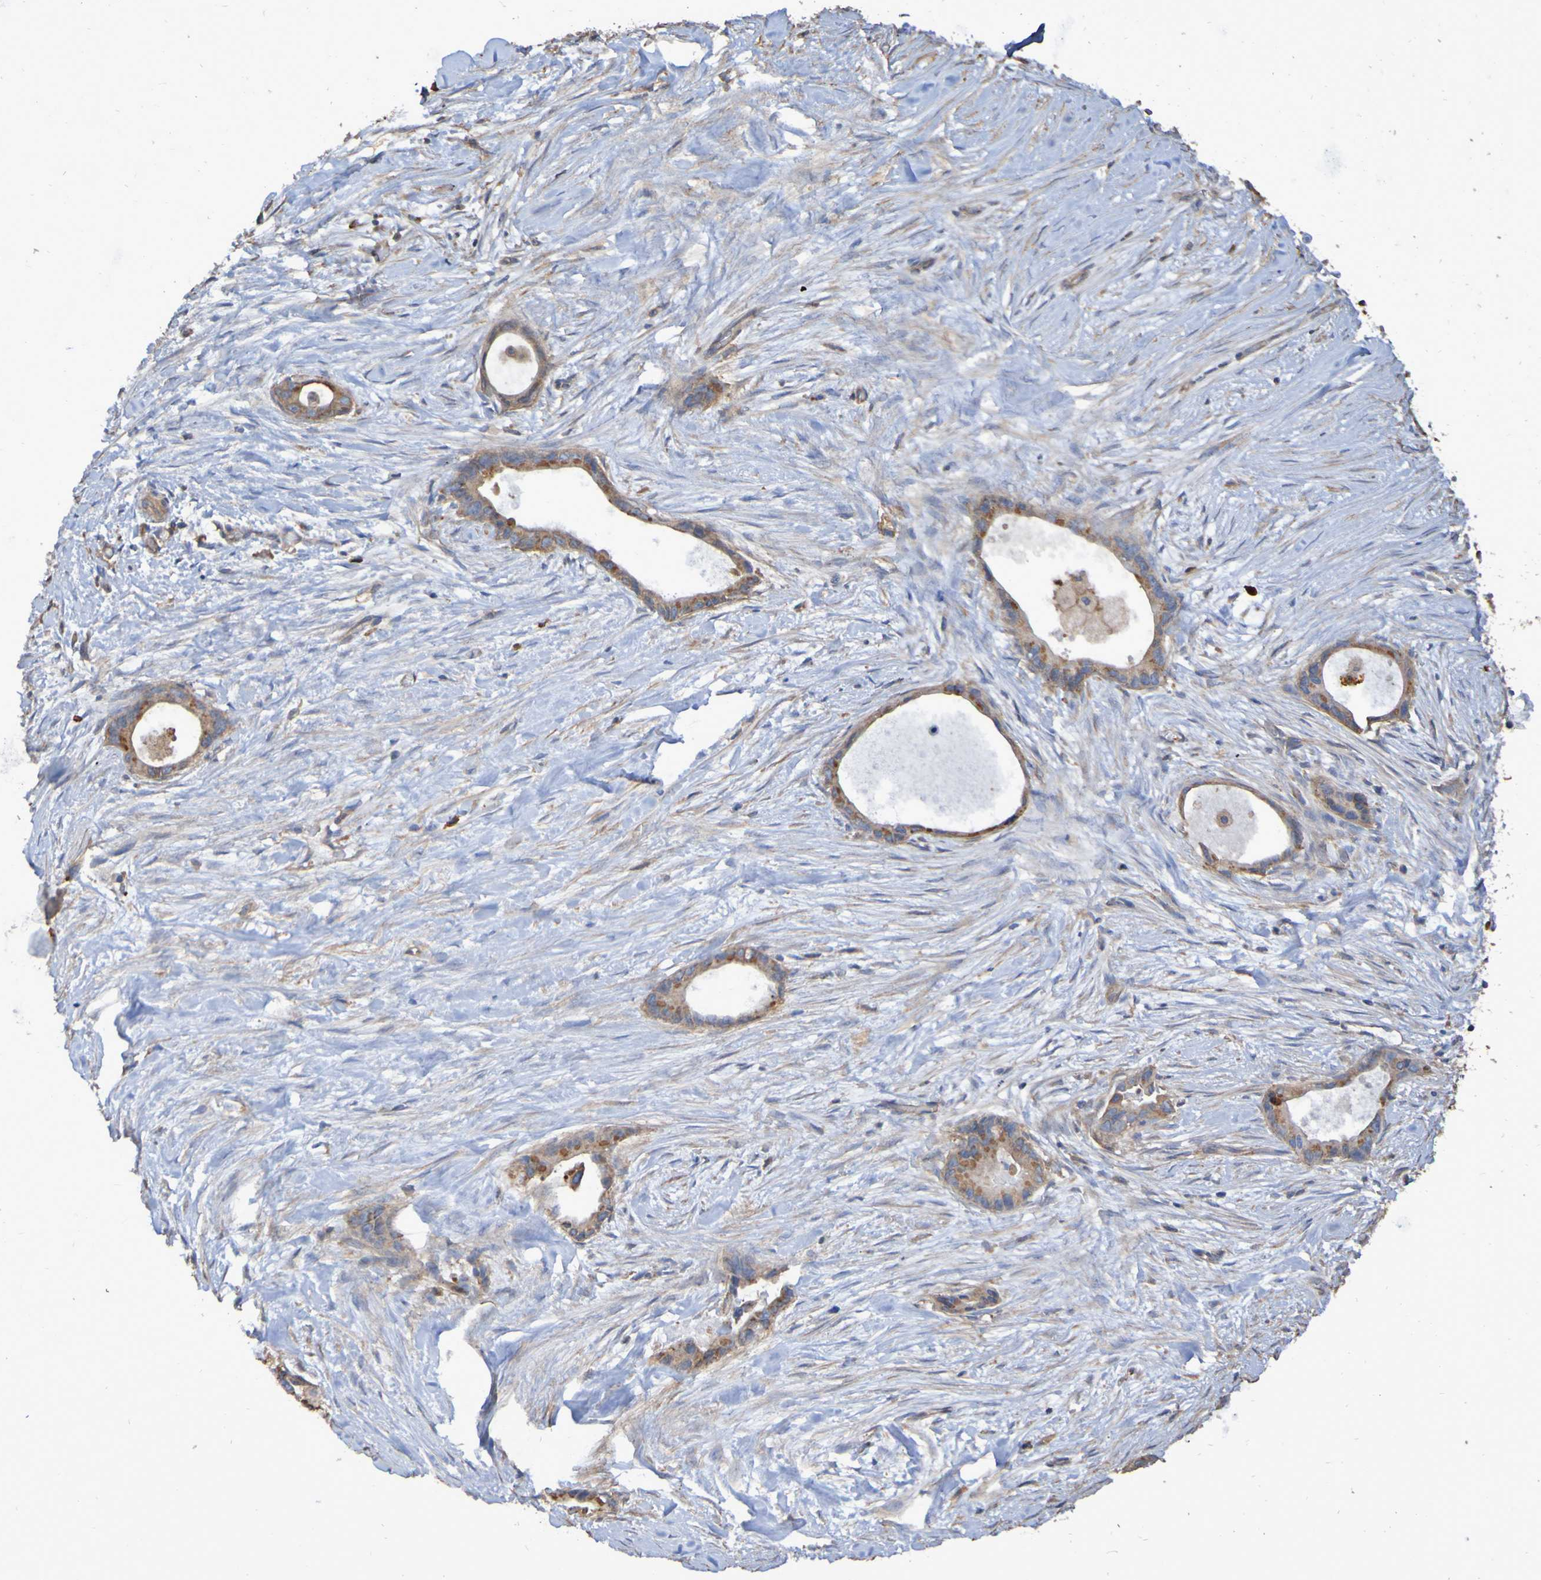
{"staining": {"intensity": "moderate", "quantity": ">75%", "location": "cytoplasmic/membranous"}, "tissue": "liver cancer", "cell_type": "Tumor cells", "image_type": "cancer", "snomed": [{"axis": "morphology", "description": "Cholangiocarcinoma"}, {"axis": "topography", "description": "Liver"}], "caption": "There is medium levels of moderate cytoplasmic/membranous staining in tumor cells of cholangiocarcinoma (liver), as demonstrated by immunohistochemical staining (brown color).", "gene": "SYNJ1", "patient": {"sex": "female", "age": 55}}